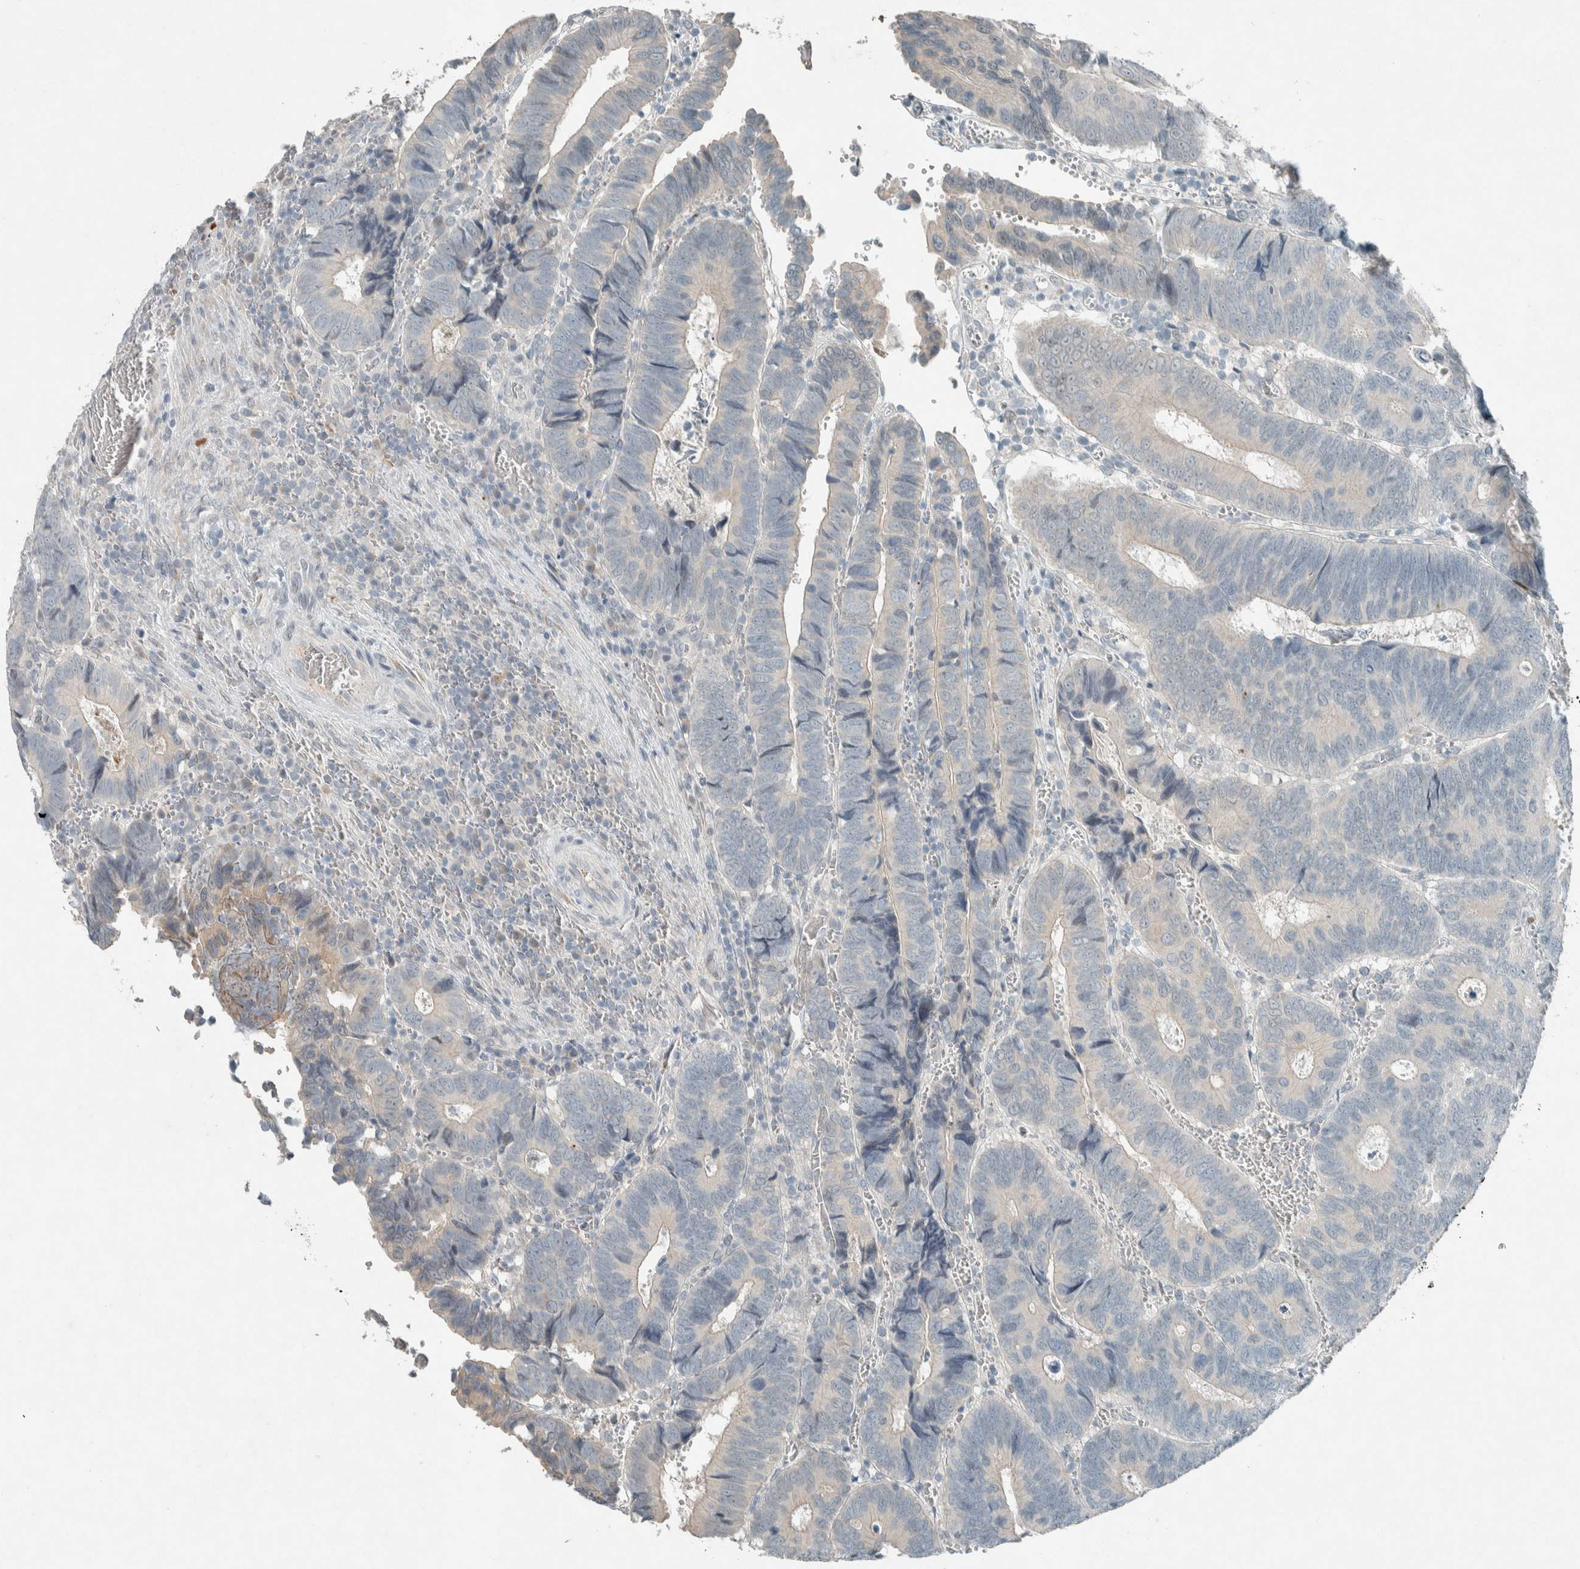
{"staining": {"intensity": "negative", "quantity": "none", "location": "none"}, "tissue": "colorectal cancer", "cell_type": "Tumor cells", "image_type": "cancer", "snomed": [{"axis": "morphology", "description": "Inflammation, NOS"}, {"axis": "morphology", "description": "Adenocarcinoma, NOS"}, {"axis": "topography", "description": "Colon"}], "caption": "The micrograph reveals no staining of tumor cells in colorectal cancer.", "gene": "CERCAM", "patient": {"sex": "male", "age": 72}}